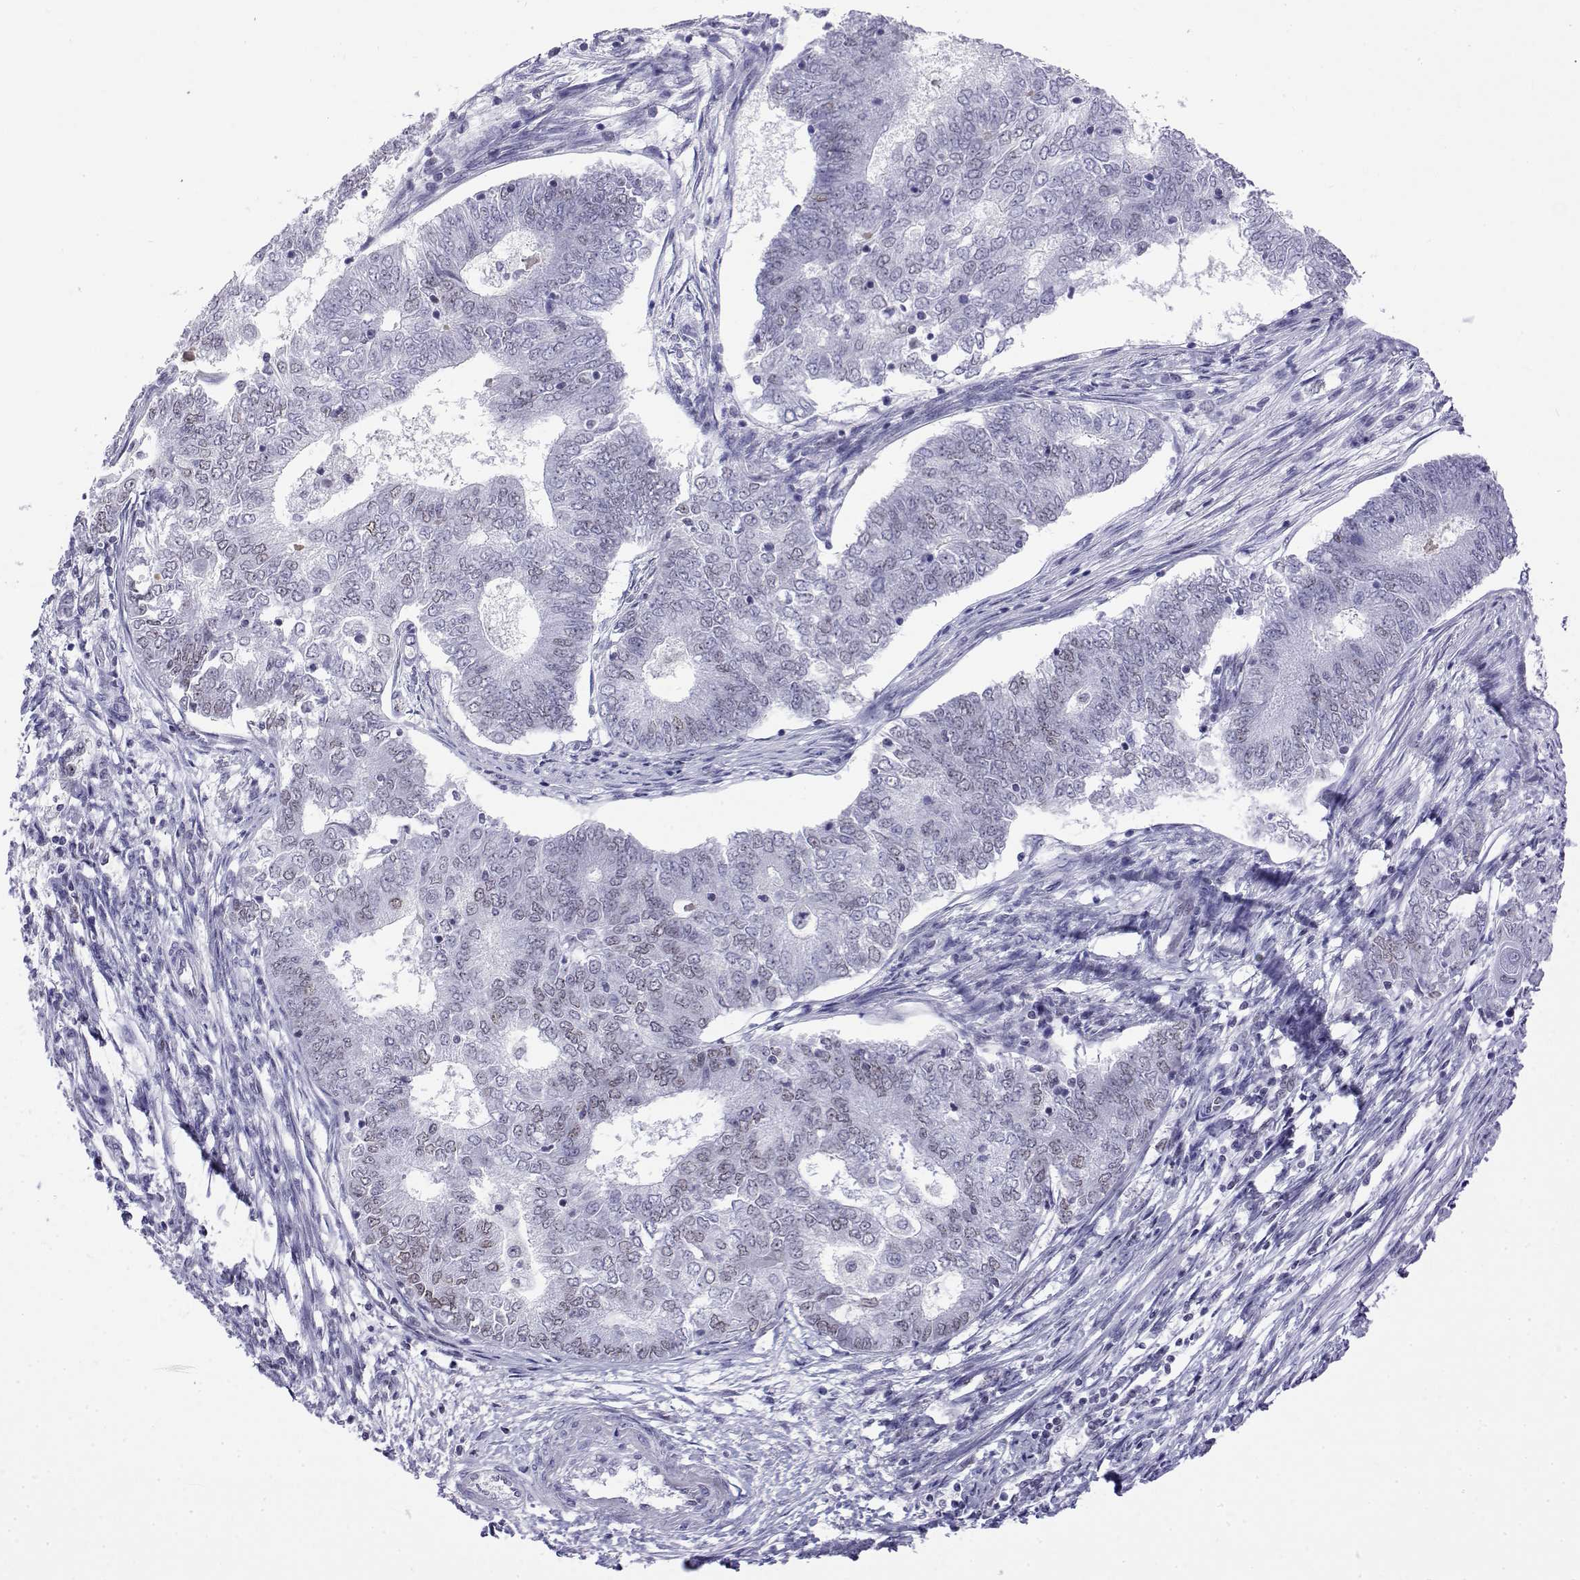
{"staining": {"intensity": "negative", "quantity": "none", "location": "none"}, "tissue": "endometrial cancer", "cell_type": "Tumor cells", "image_type": "cancer", "snomed": [{"axis": "morphology", "description": "Adenocarcinoma, NOS"}, {"axis": "topography", "description": "Endometrium"}], "caption": "Immunohistochemistry histopathology image of neoplastic tissue: endometrial cancer stained with DAB demonstrates no significant protein expression in tumor cells. (Brightfield microscopy of DAB (3,3'-diaminobenzidine) IHC at high magnification).", "gene": "POLDIP3", "patient": {"sex": "female", "age": 62}}